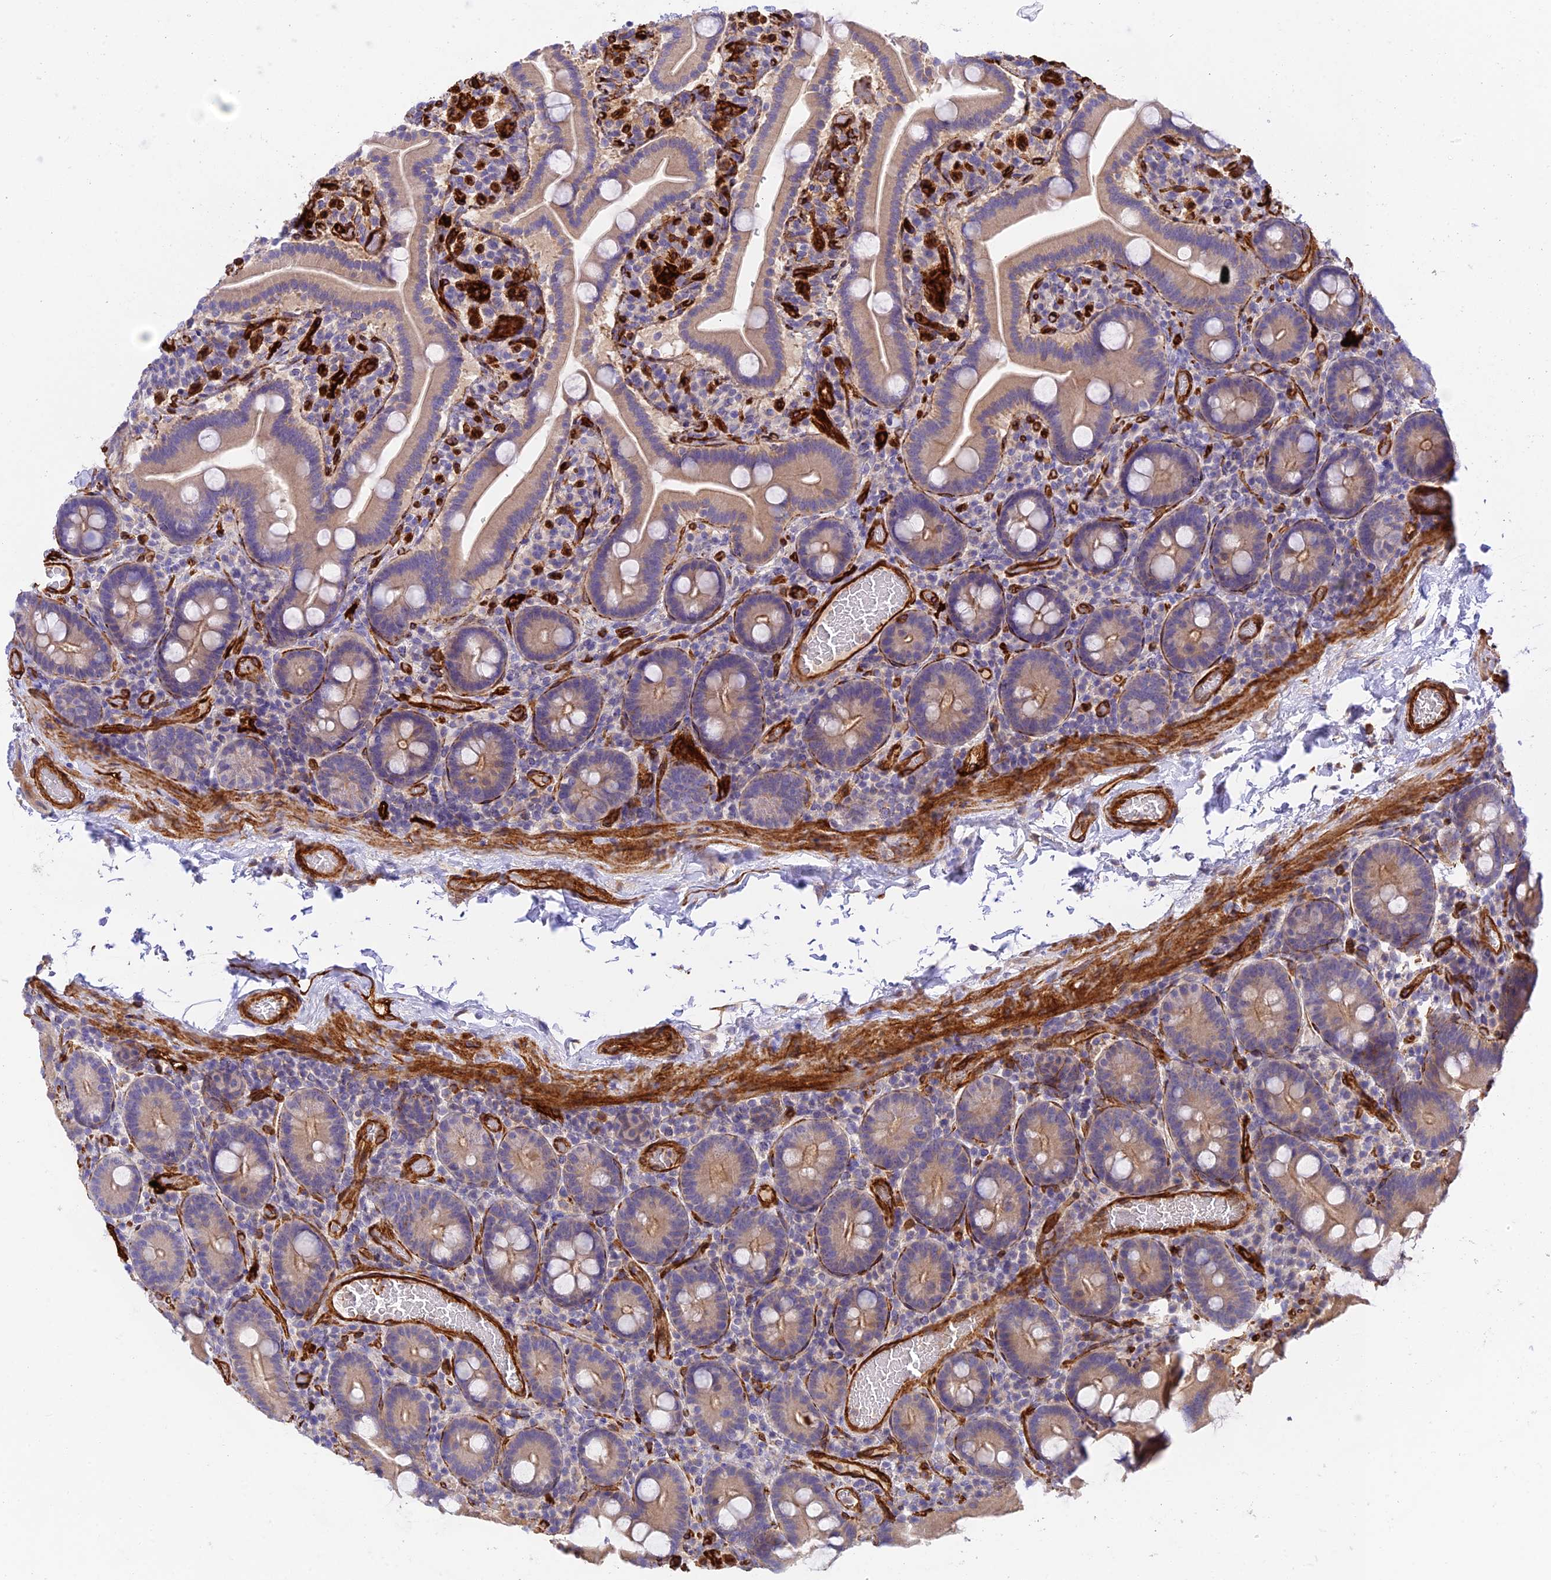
{"staining": {"intensity": "weak", "quantity": ">75%", "location": "cytoplasmic/membranous"}, "tissue": "duodenum", "cell_type": "Glandular cells", "image_type": "normal", "snomed": [{"axis": "morphology", "description": "Normal tissue, NOS"}, {"axis": "topography", "description": "Duodenum"}], "caption": "Immunohistochemistry of unremarkable duodenum shows low levels of weak cytoplasmic/membranous positivity in about >75% of glandular cells.", "gene": "MYO9A", "patient": {"sex": "male", "age": 55}}